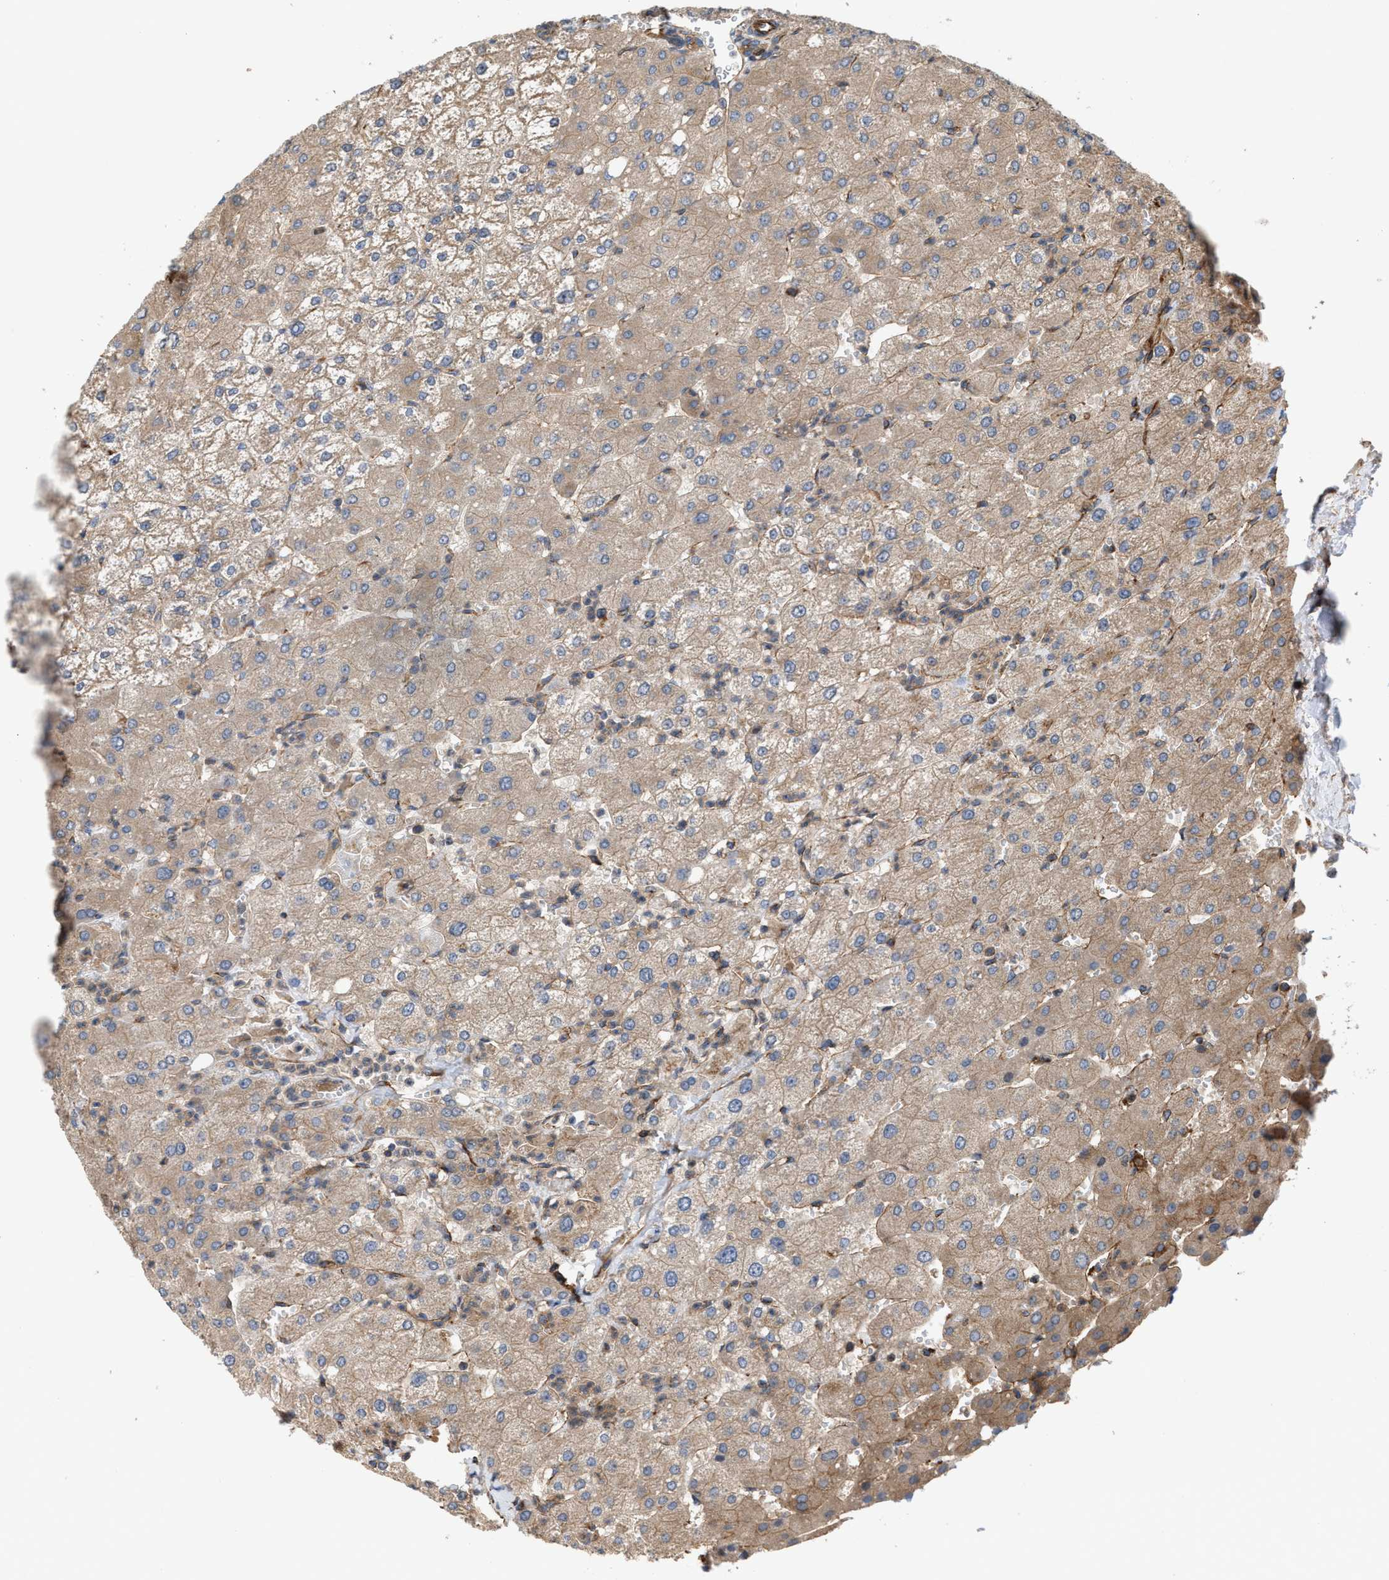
{"staining": {"intensity": "weak", "quantity": ">75%", "location": "cytoplasmic/membranous"}, "tissue": "liver", "cell_type": "Cholangiocytes", "image_type": "normal", "snomed": [{"axis": "morphology", "description": "Normal tissue, NOS"}, {"axis": "topography", "description": "Liver"}], "caption": "Immunohistochemical staining of unremarkable liver shows >75% levels of weak cytoplasmic/membranous protein staining in about >75% of cholangiocytes.", "gene": "EPS15L1", "patient": {"sex": "male", "age": 55}}